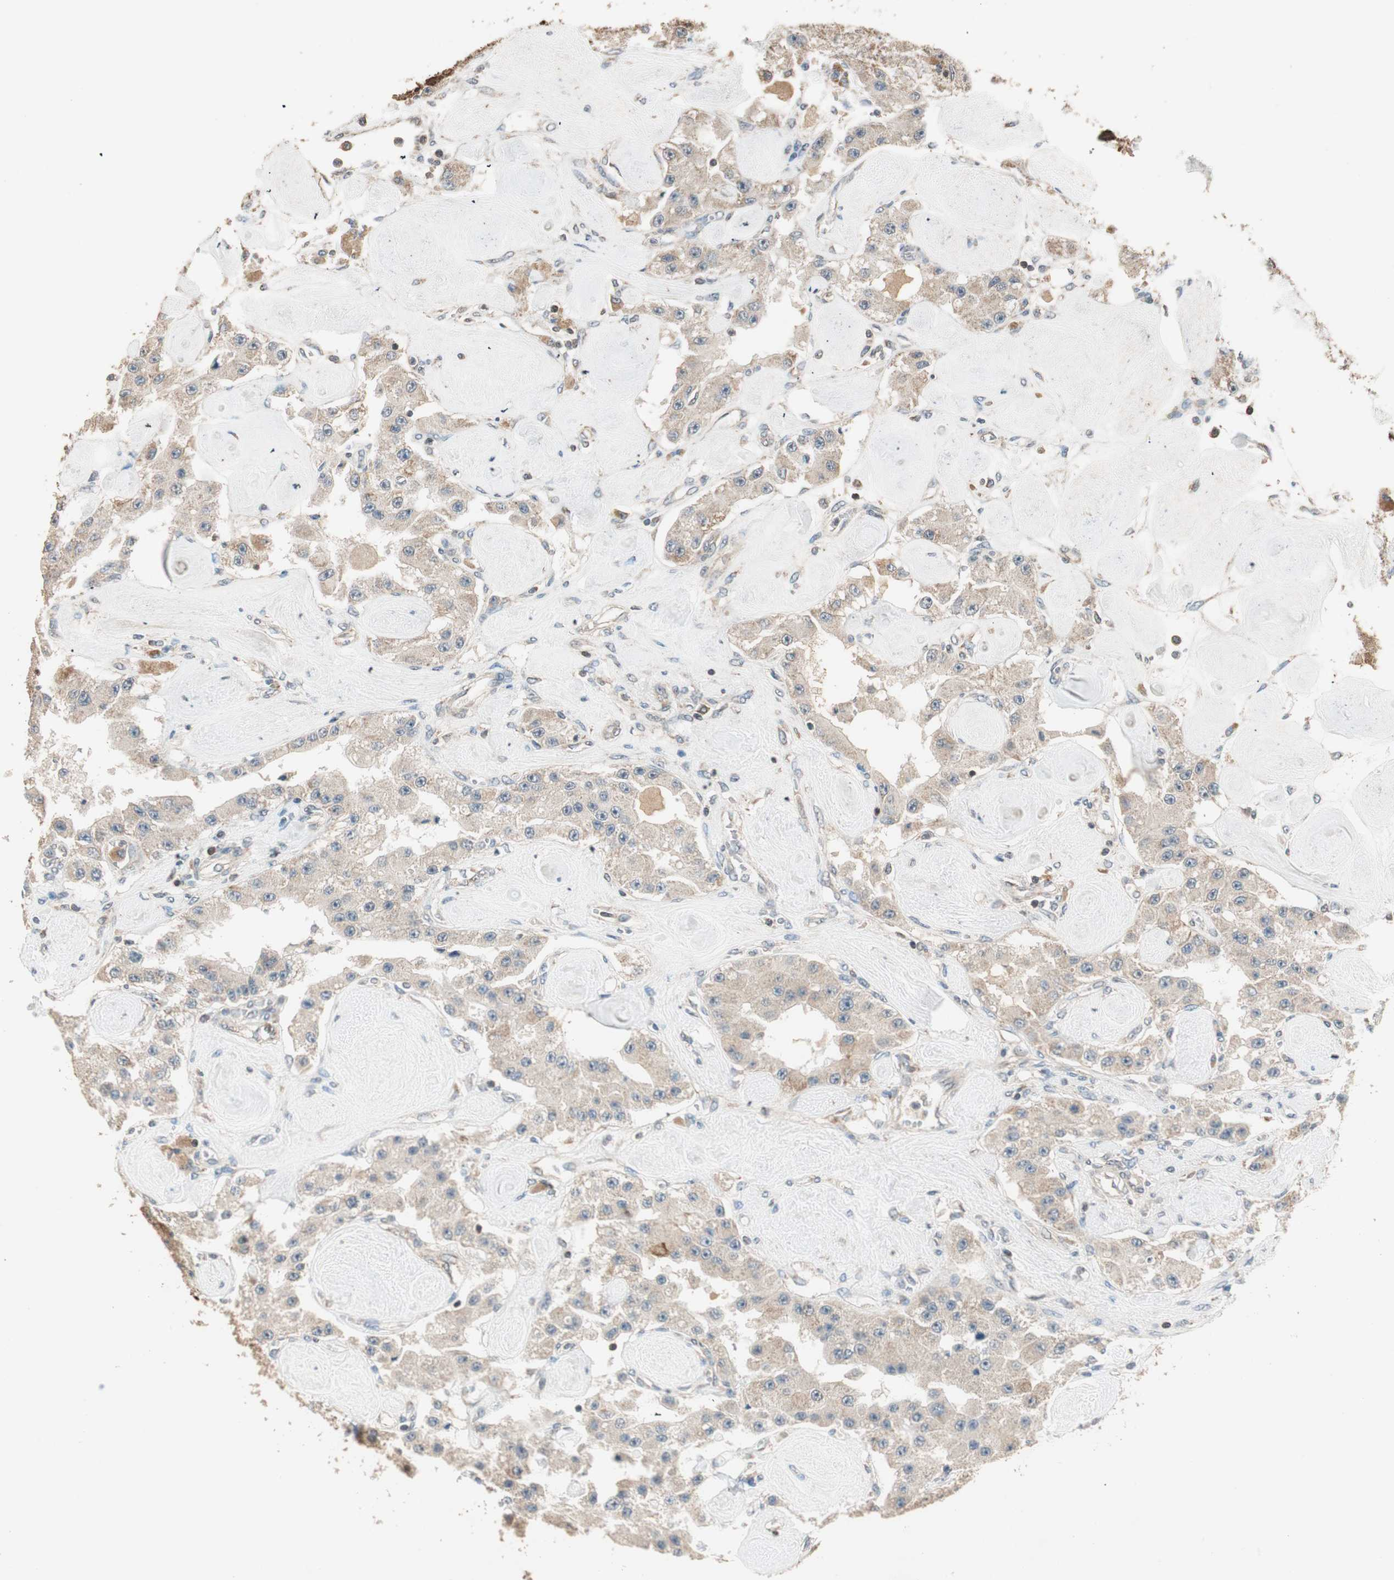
{"staining": {"intensity": "weak", "quantity": "25%-75%", "location": "cytoplasmic/membranous"}, "tissue": "carcinoid", "cell_type": "Tumor cells", "image_type": "cancer", "snomed": [{"axis": "morphology", "description": "Carcinoid, malignant, NOS"}, {"axis": "topography", "description": "Pancreas"}], "caption": "IHC image of carcinoid (malignant) stained for a protein (brown), which demonstrates low levels of weak cytoplasmic/membranous expression in about 25%-75% of tumor cells.", "gene": "TRIM21", "patient": {"sex": "male", "age": 41}}